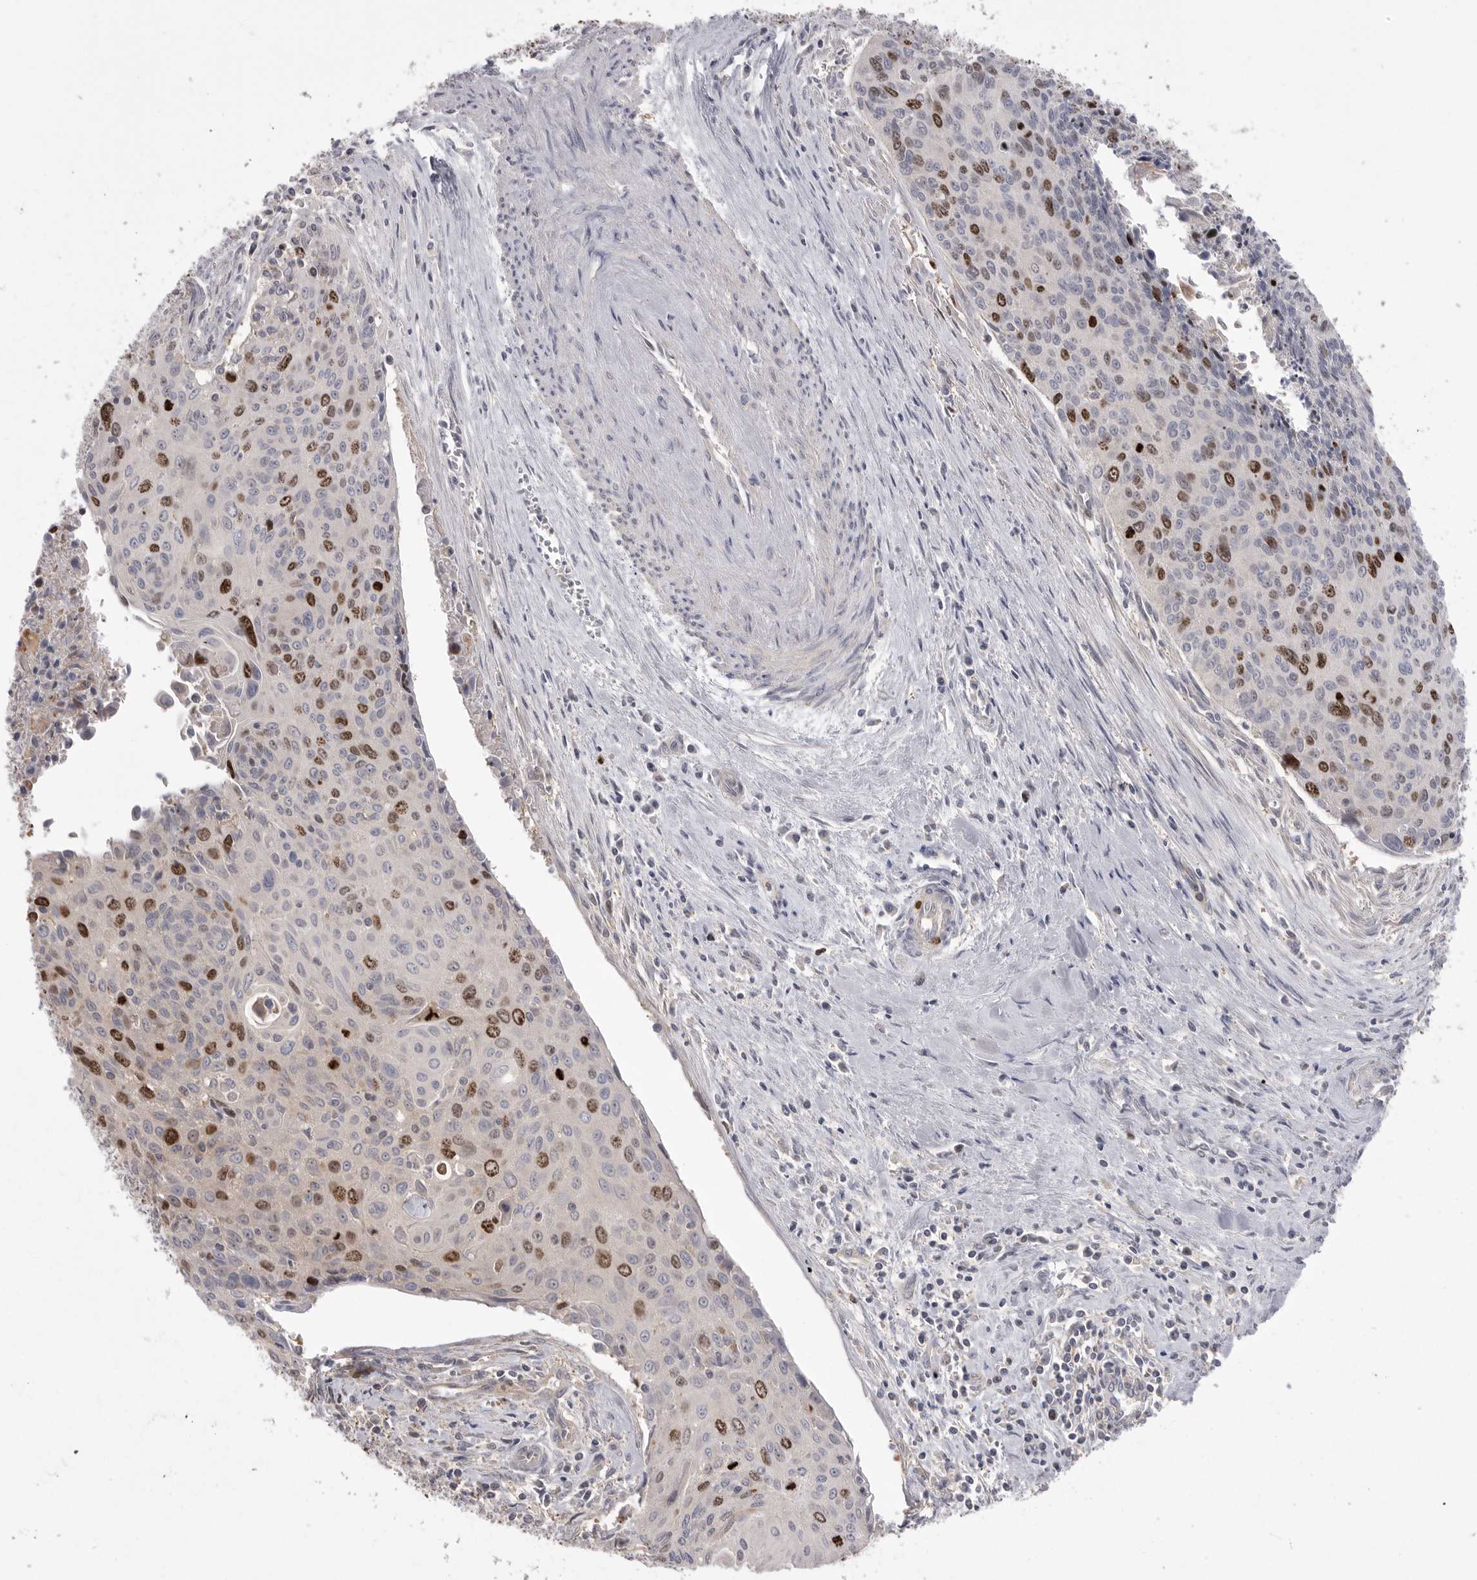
{"staining": {"intensity": "strong", "quantity": "<25%", "location": "nuclear"}, "tissue": "cervical cancer", "cell_type": "Tumor cells", "image_type": "cancer", "snomed": [{"axis": "morphology", "description": "Squamous cell carcinoma, NOS"}, {"axis": "topography", "description": "Cervix"}], "caption": "Brown immunohistochemical staining in human squamous cell carcinoma (cervical) demonstrates strong nuclear staining in about <25% of tumor cells.", "gene": "TOP2A", "patient": {"sex": "female", "age": 55}}